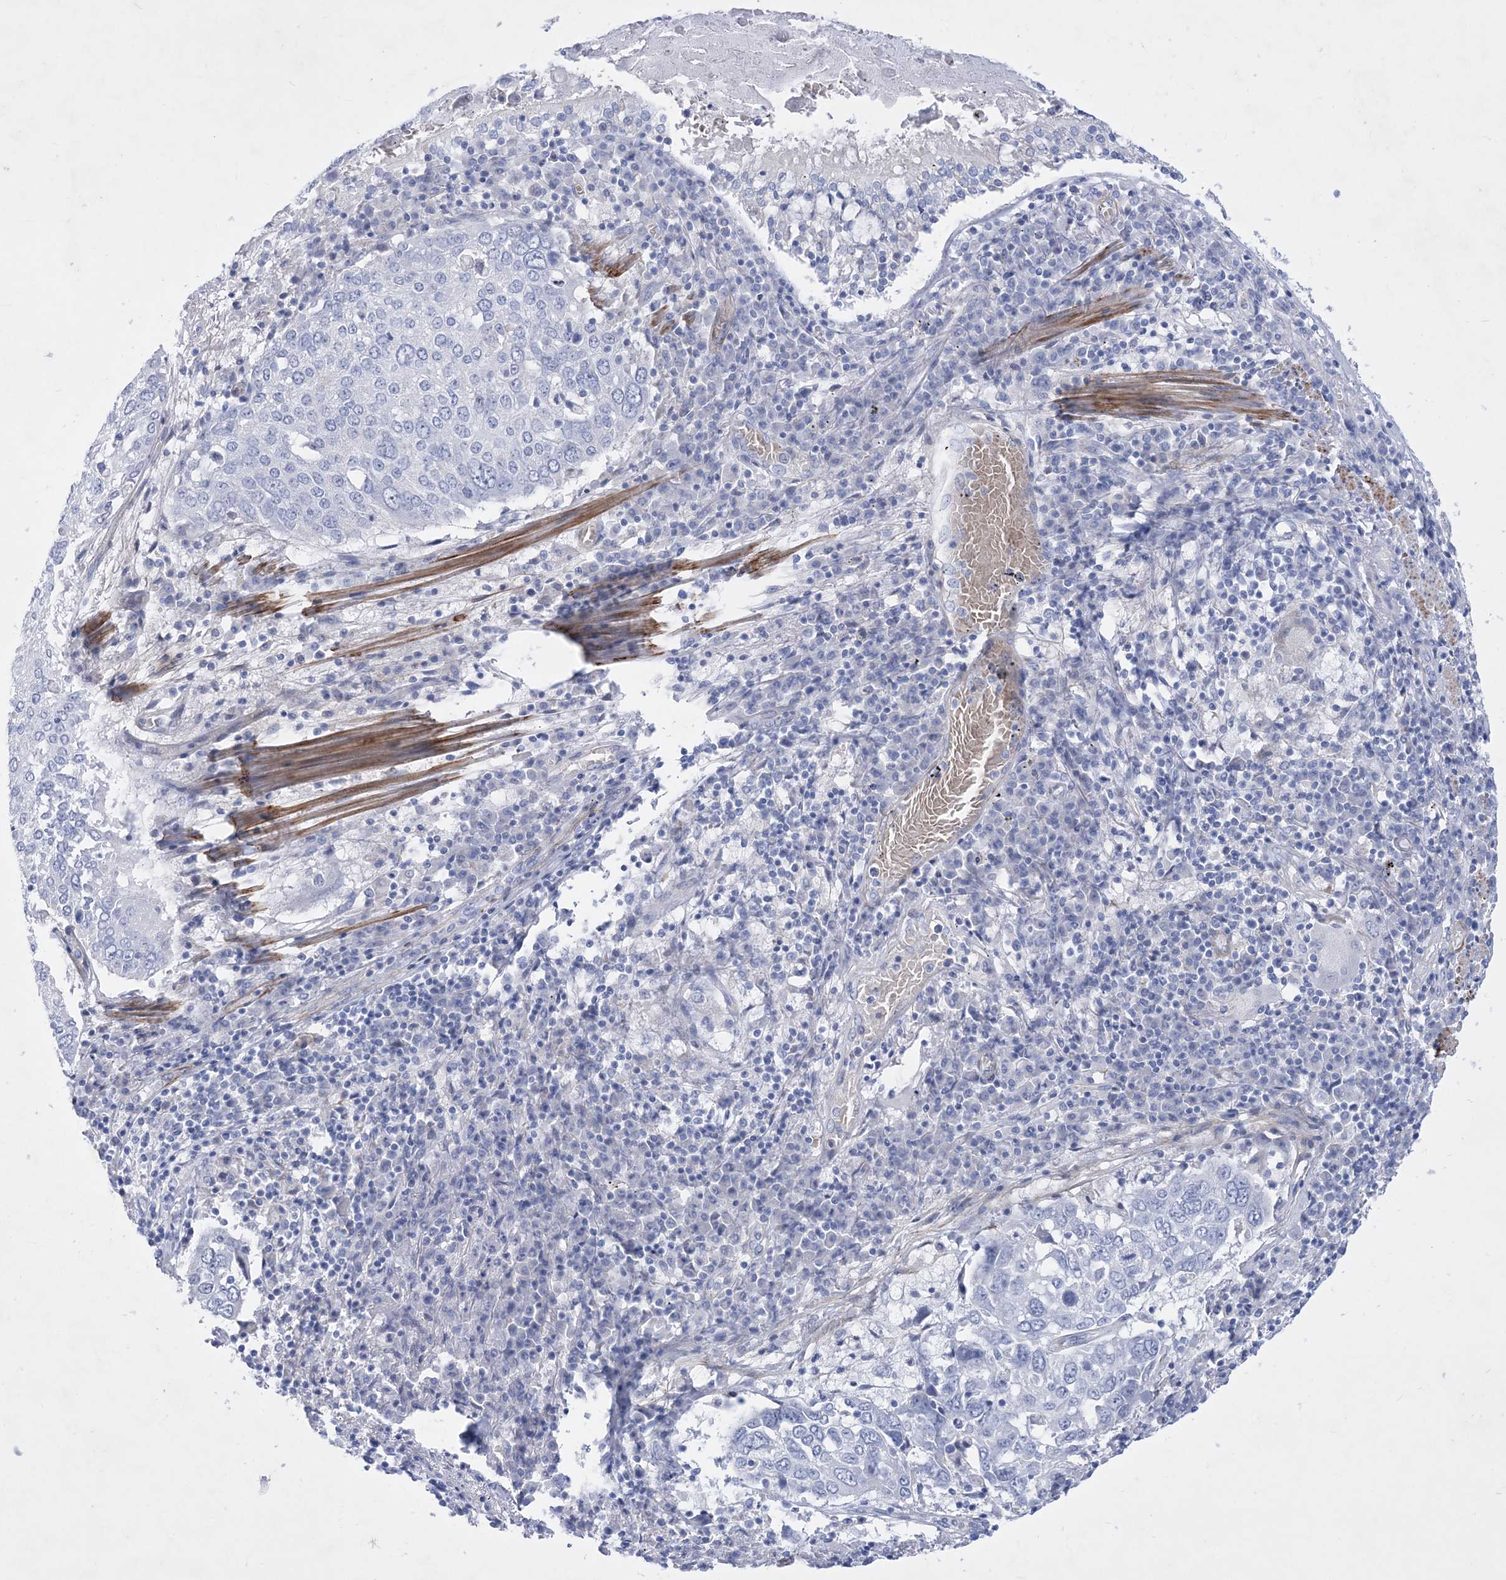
{"staining": {"intensity": "negative", "quantity": "none", "location": "none"}, "tissue": "lung cancer", "cell_type": "Tumor cells", "image_type": "cancer", "snomed": [{"axis": "morphology", "description": "Squamous cell carcinoma, NOS"}, {"axis": "topography", "description": "Lung"}], "caption": "High magnification brightfield microscopy of lung cancer (squamous cell carcinoma) stained with DAB (3,3'-diaminobenzidine) (brown) and counterstained with hematoxylin (blue): tumor cells show no significant positivity.", "gene": "WDR74", "patient": {"sex": "male", "age": 65}}